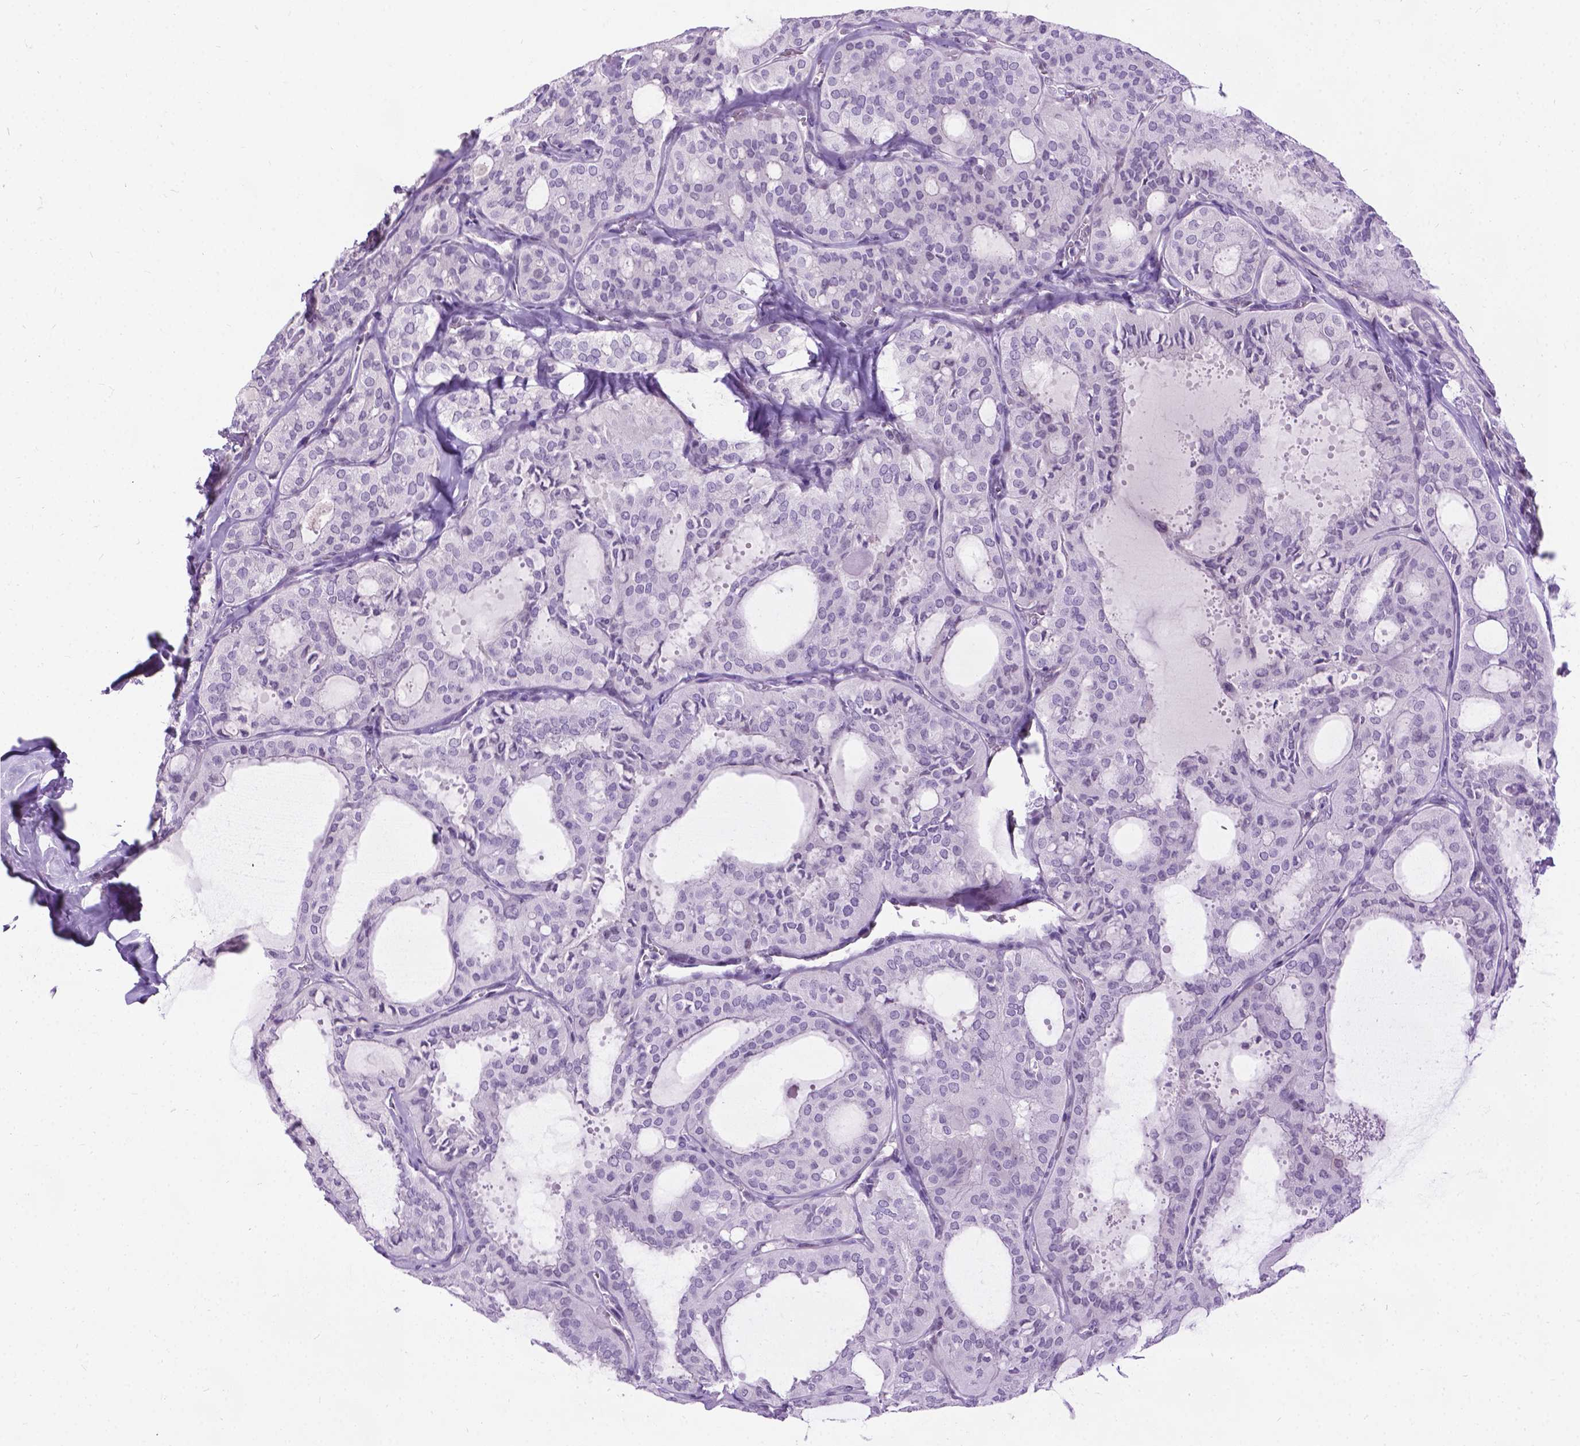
{"staining": {"intensity": "negative", "quantity": "none", "location": "none"}, "tissue": "thyroid cancer", "cell_type": "Tumor cells", "image_type": "cancer", "snomed": [{"axis": "morphology", "description": "Follicular adenoma carcinoma, NOS"}, {"axis": "topography", "description": "Thyroid gland"}], "caption": "IHC photomicrograph of neoplastic tissue: human thyroid cancer stained with DAB (3,3'-diaminobenzidine) exhibits no significant protein staining in tumor cells.", "gene": "PROB1", "patient": {"sex": "male", "age": 75}}